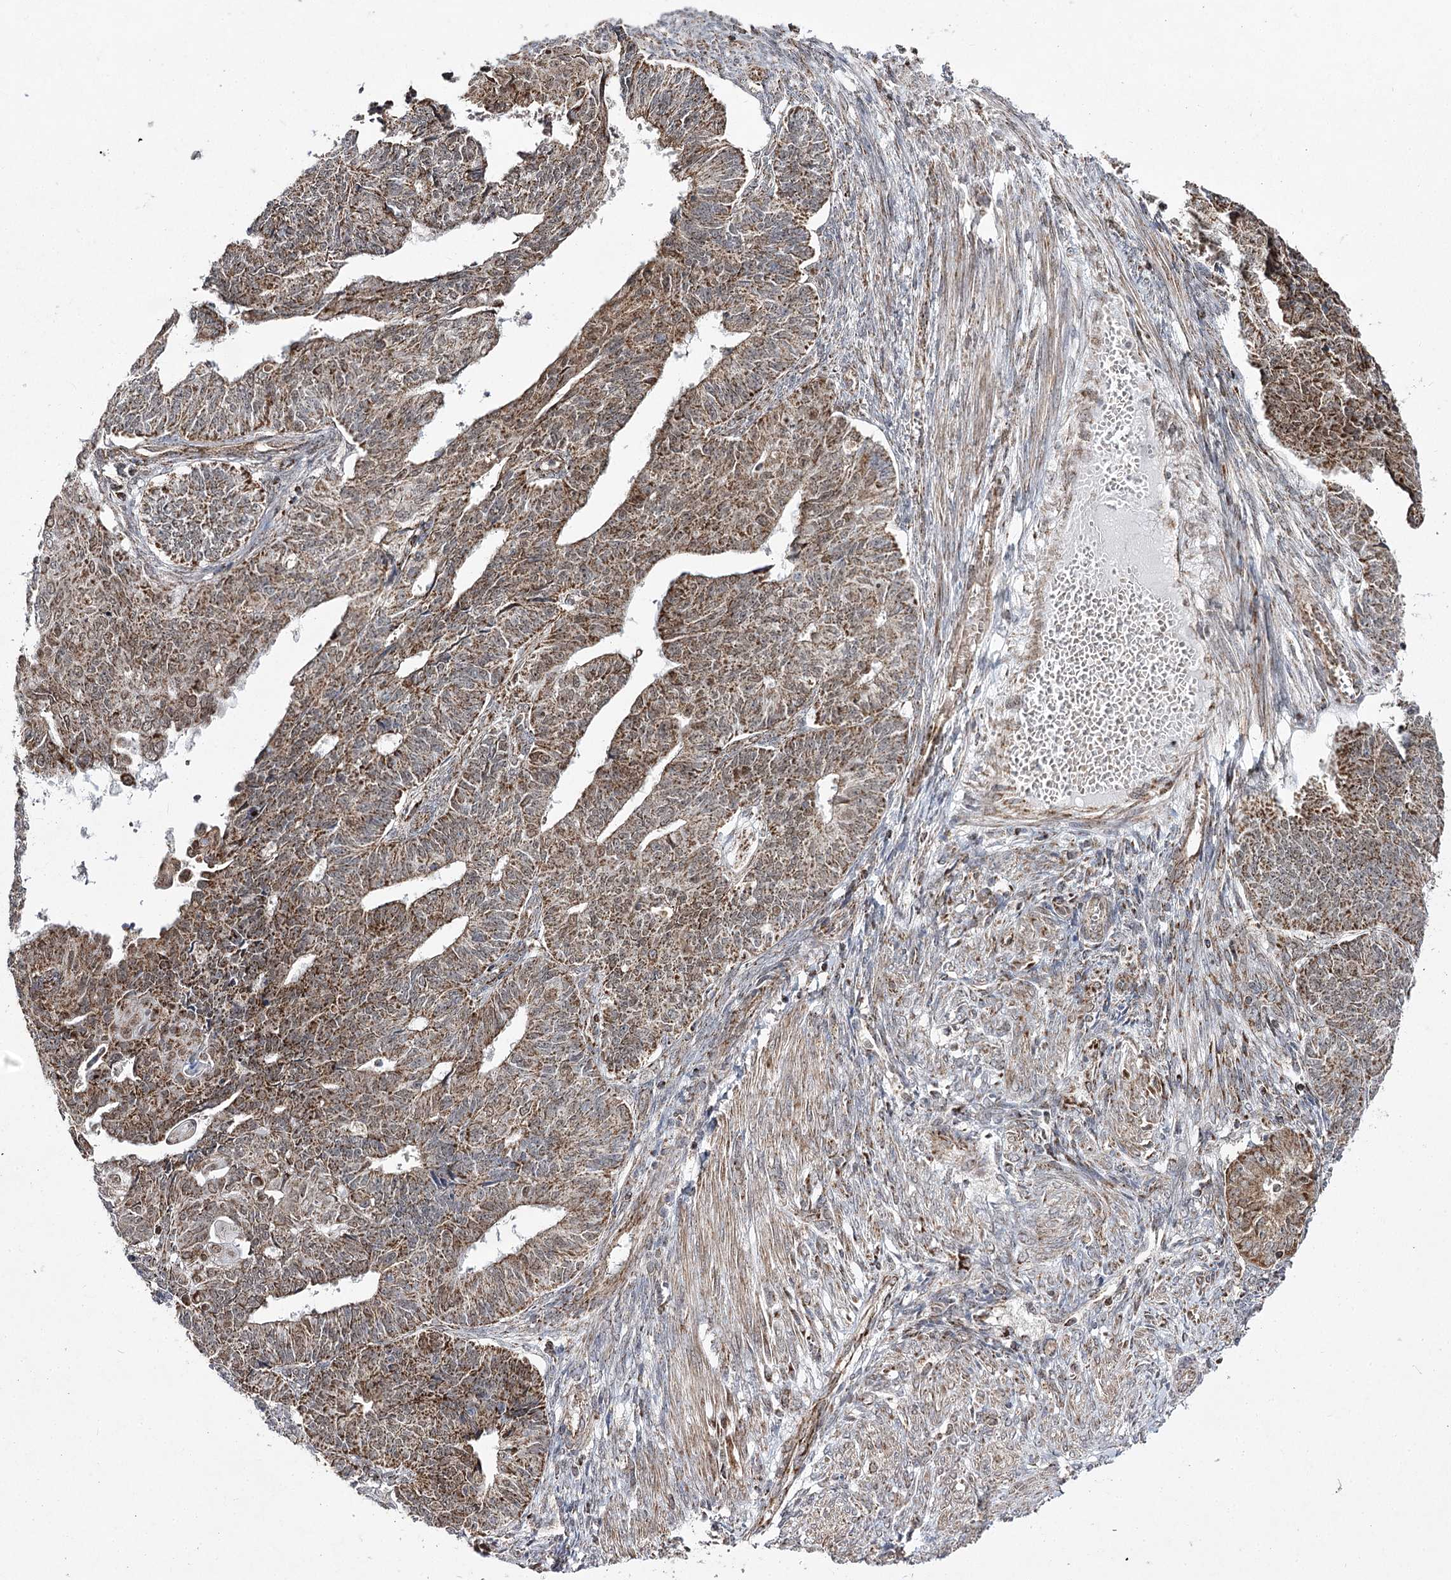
{"staining": {"intensity": "strong", "quantity": ">75%", "location": "cytoplasmic/membranous"}, "tissue": "endometrial cancer", "cell_type": "Tumor cells", "image_type": "cancer", "snomed": [{"axis": "morphology", "description": "Adenocarcinoma, NOS"}, {"axis": "topography", "description": "Endometrium"}], "caption": "Immunohistochemistry (IHC) (DAB) staining of human adenocarcinoma (endometrial) reveals strong cytoplasmic/membranous protein expression in about >75% of tumor cells. The staining was performed using DAB (3,3'-diaminobenzidine), with brown indicating positive protein expression. Nuclei are stained blue with hematoxylin.", "gene": "SLC4A1AP", "patient": {"sex": "female", "age": 32}}